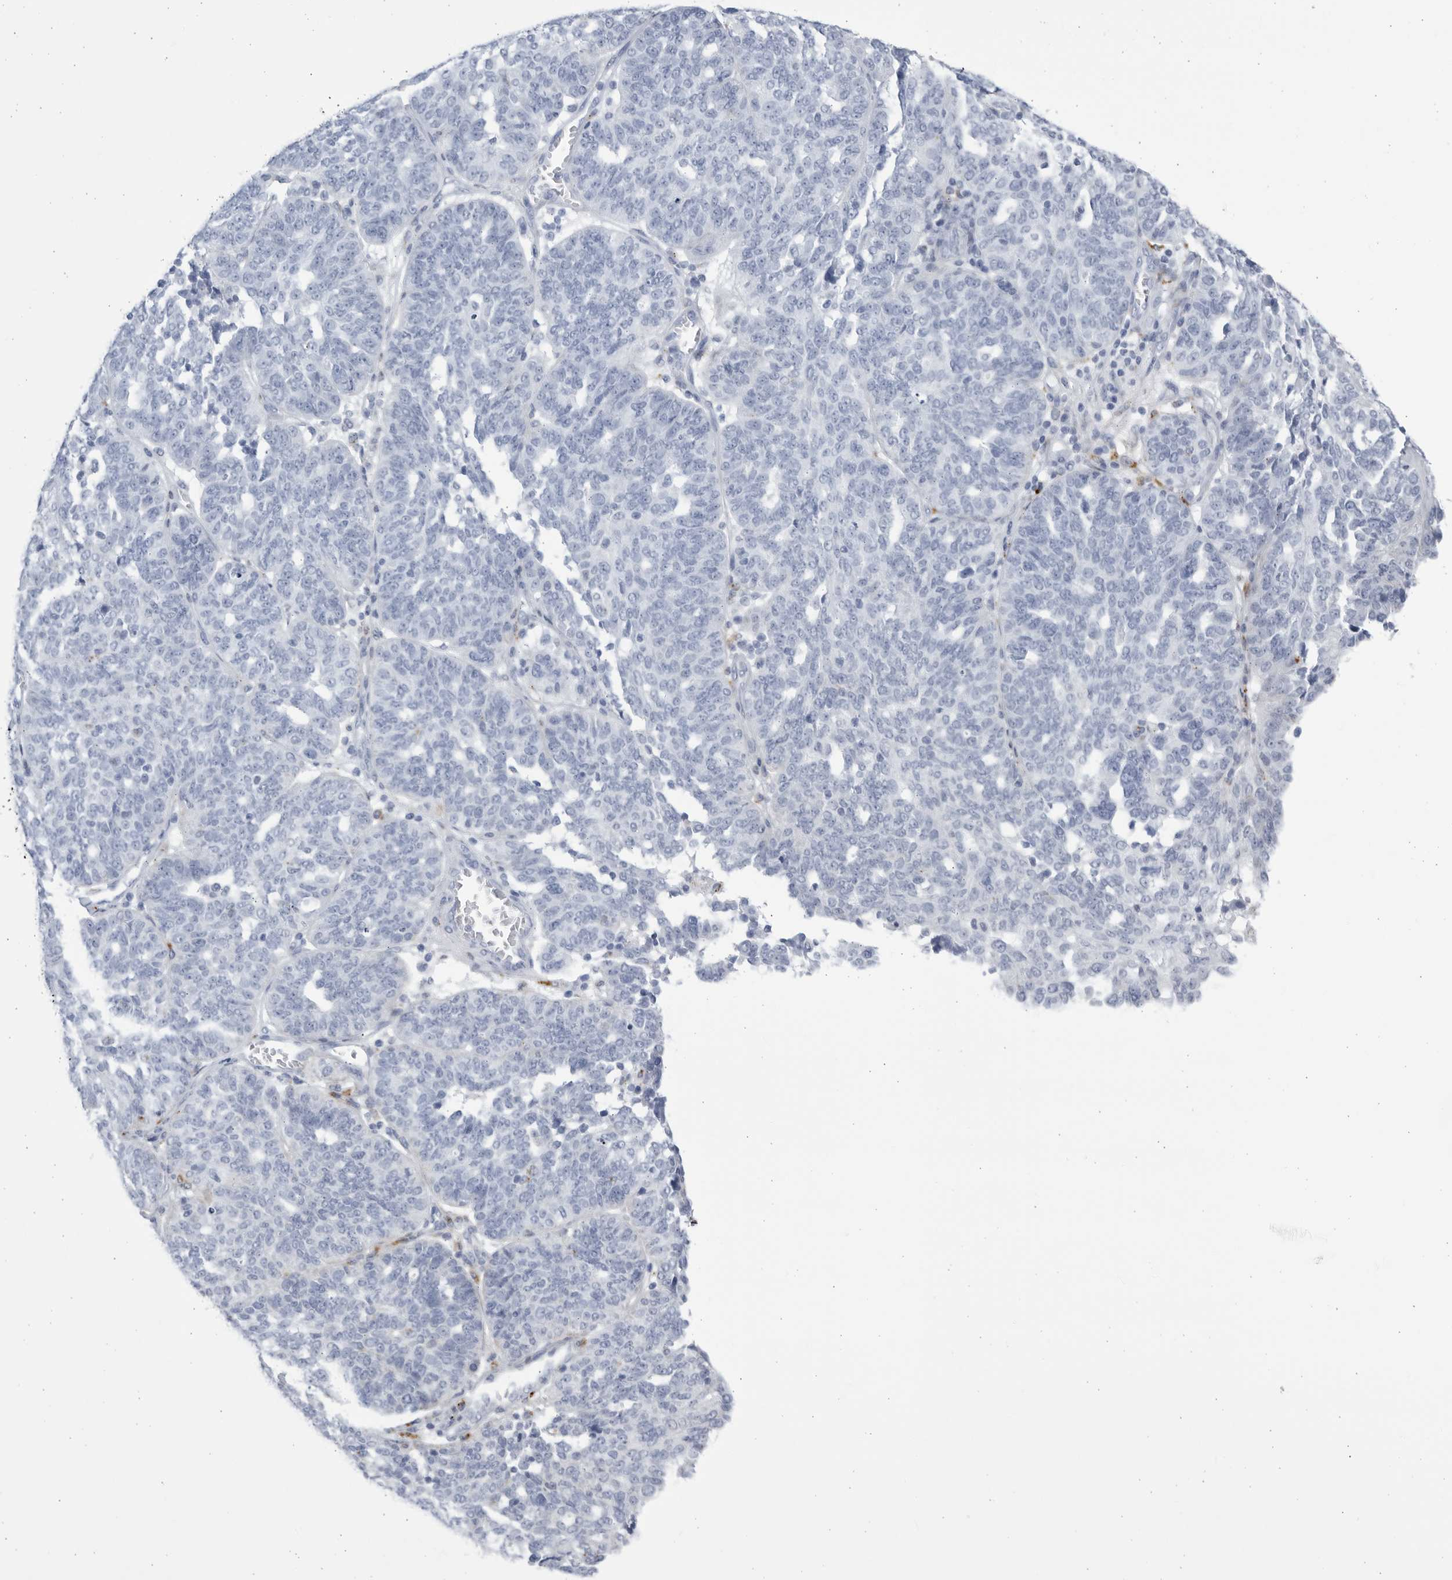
{"staining": {"intensity": "negative", "quantity": "none", "location": "none"}, "tissue": "ovarian cancer", "cell_type": "Tumor cells", "image_type": "cancer", "snomed": [{"axis": "morphology", "description": "Cystadenocarcinoma, serous, NOS"}, {"axis": "topography", "description": "Ovary"}], "caption": "A histopathology image of ovarian cancer (serous cystadenocarcinoma) stained for a protein shows no brown staining in tumor cells.", "gene": "CCDC181", "patient": {"sex": "female", "age": 59}}